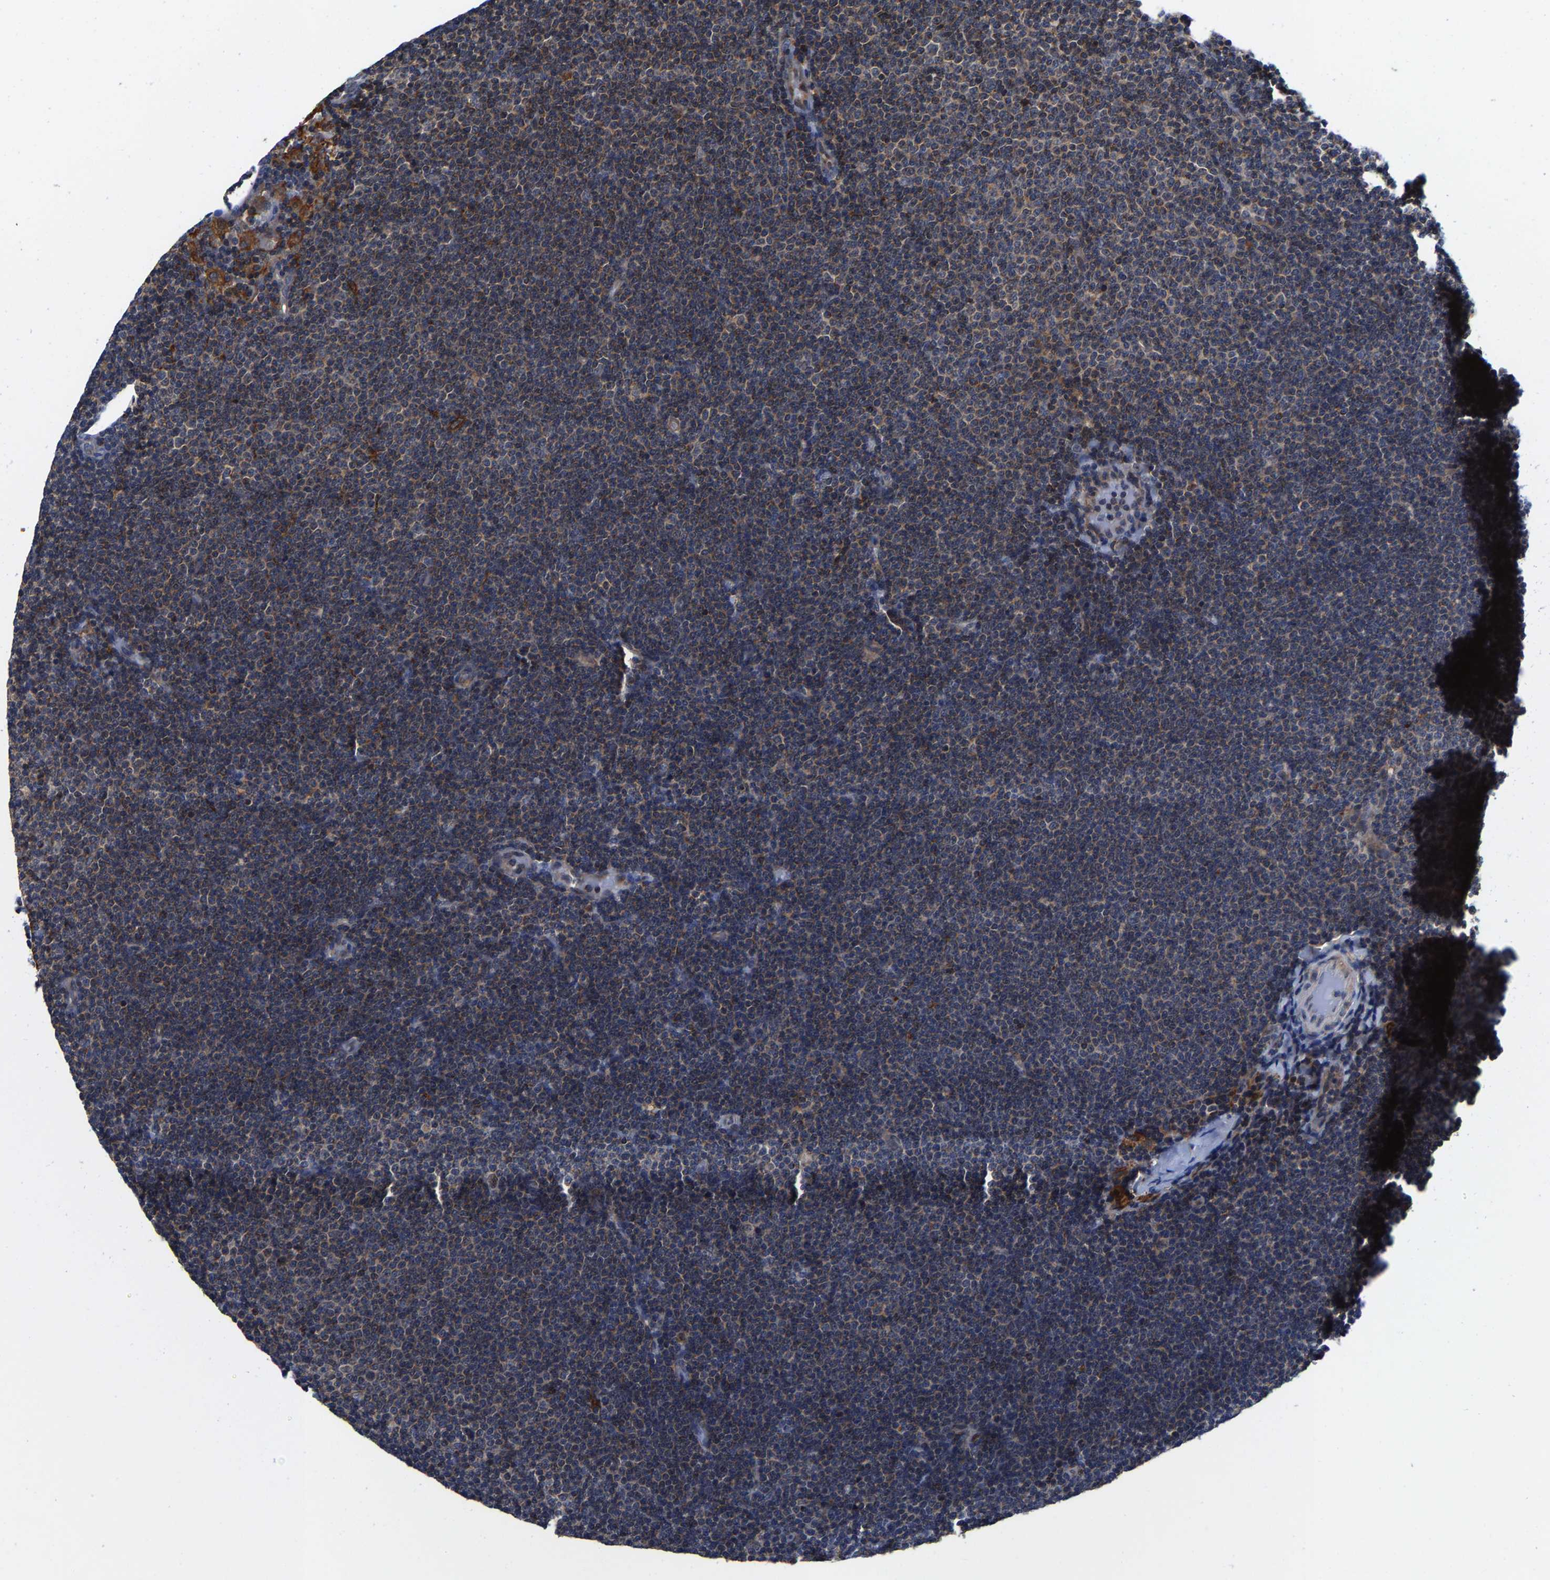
{"staining": {"intensity": "moderate", "quantity": ">75%", "location": "cytoplasmic/membranous"}, "tissue": "lymphoma", "cell_type": "Tumor cells", "image_type": "cancer", "snomed": [{"axis": "morphology", "description": "Malignant lymphoma, non-Hodgkin's type, Low grade"}, {"axis": "topography", "description": "Lymph node"}], "caption": "An IHC photomicrograph of tumor tissue is shown. Protein staining in brown shows moderate cytoplasmic/membranous positivity in lymphoma within tumor cells. (DAB (3,3'-diaminobenzidine) IHC with brightfield microscopy, high magnification).", "gene": "PFKFB3", "patient": {"sex": "female", "age": 53}}